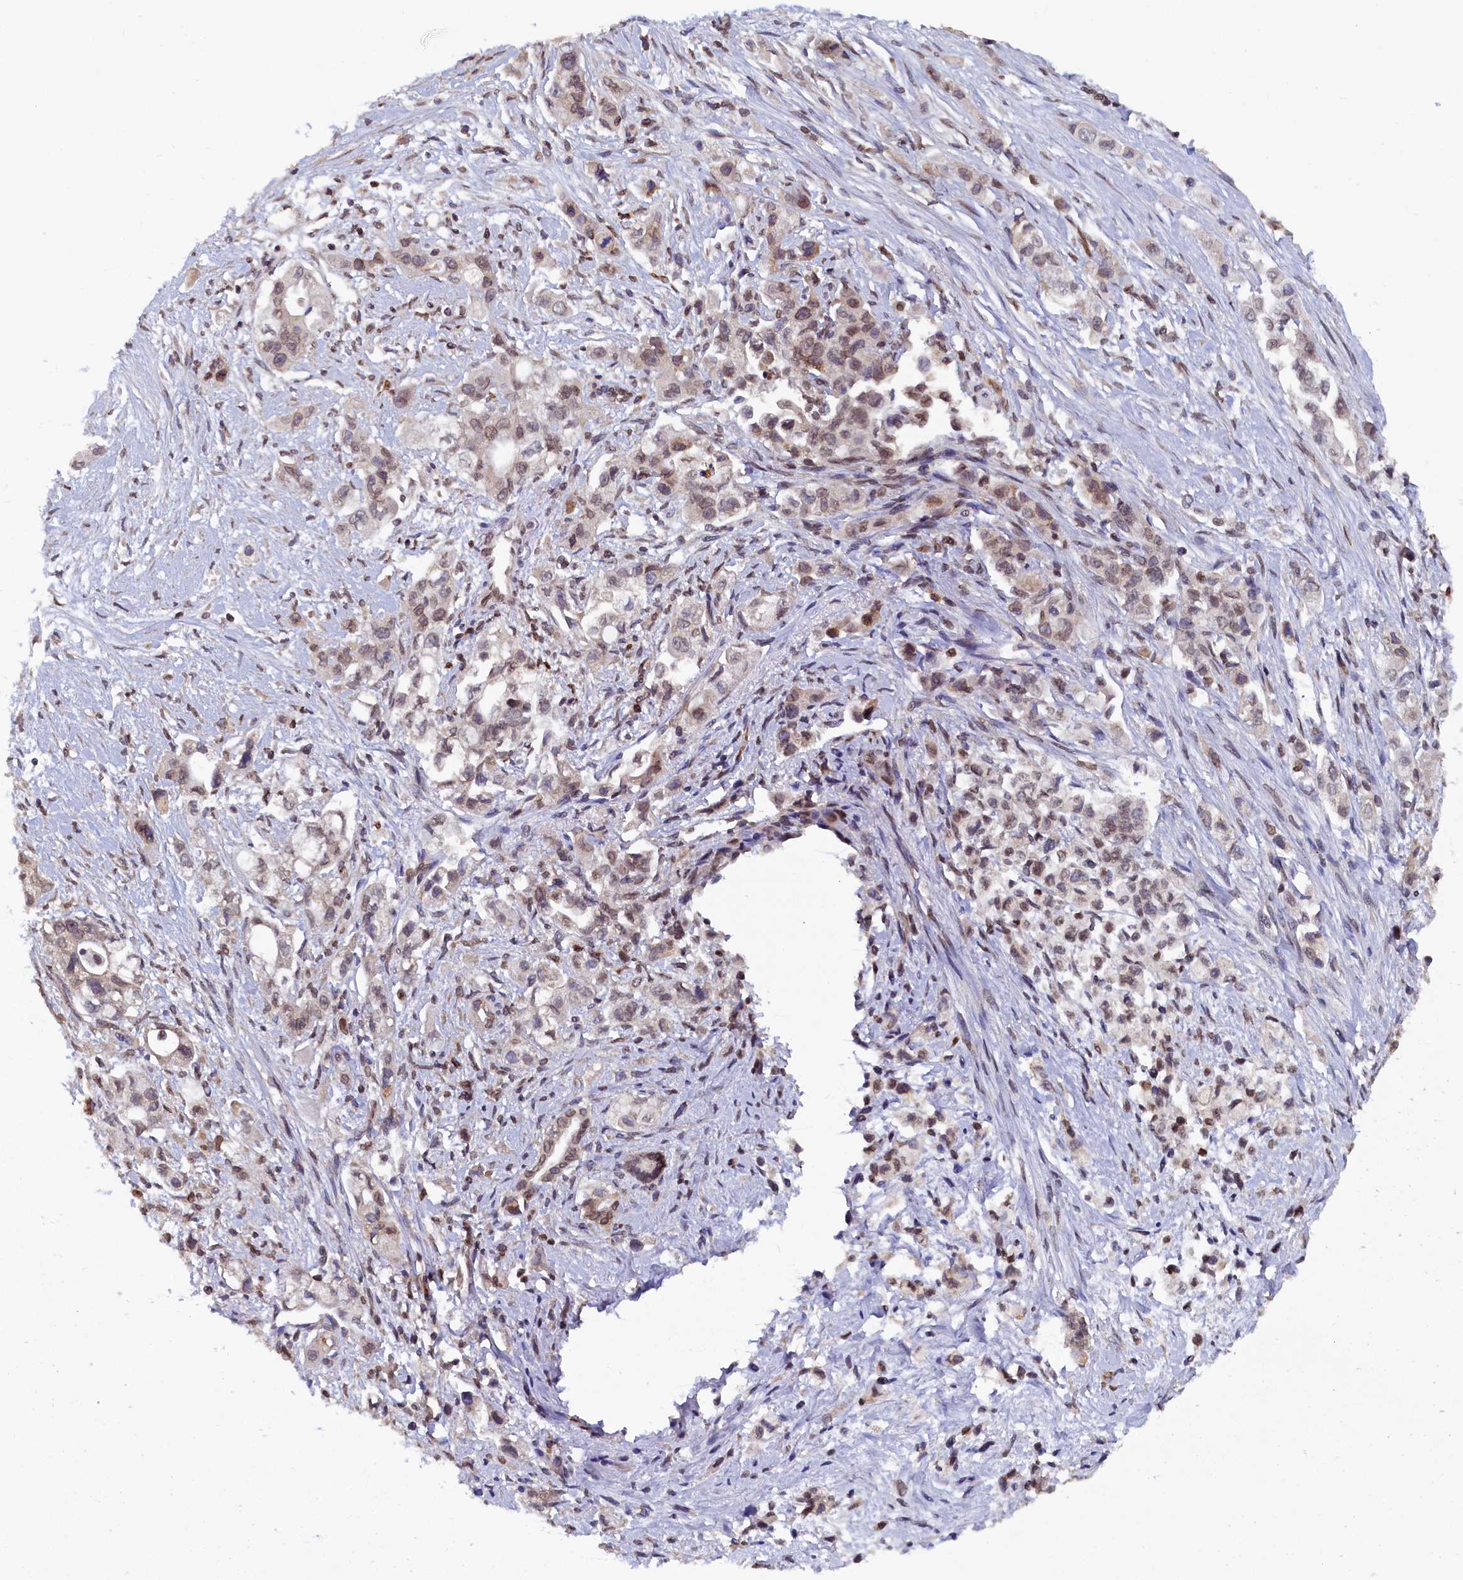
{"staining": {"intensity": "weak", "quantity": "25%-75%", "location": "nuclear"}, "tissue": "pancreatic cancer", "cell_type": "Tumor cells", "image_type": "cancer", "snomed": [{"axis": "morphology", "description": "Adenocarcinoma, NOS"}, {"axis": "topography", "description": "Pancreas"}], "caption": "This is an image of immunohistochemistry staining of pancreatic cancer (adenocarcinoma), which shows weak staining in the nuclear of tumor cells.", "gene": "ANKEF1", "patient": {"sex": "female", "age": 66}}